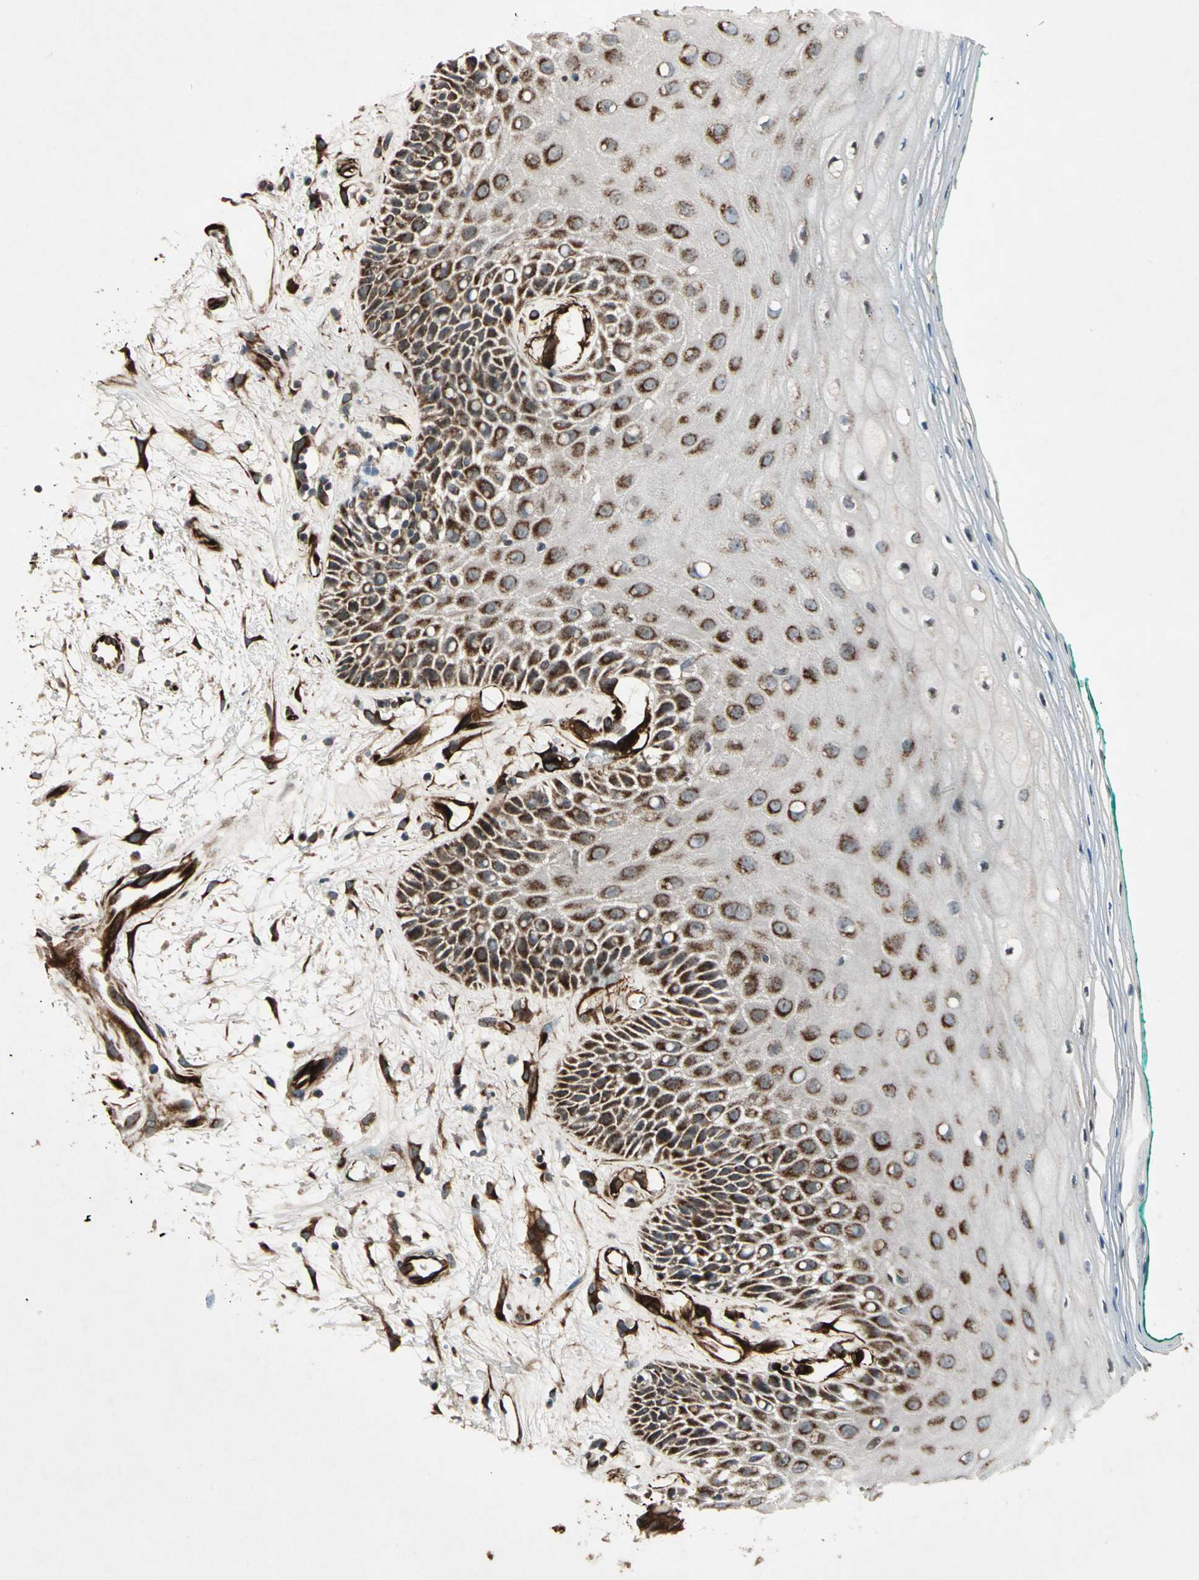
{"staining": {"intensity": "strong", "quantity": "25%-75%", "location": "cytoplasmic/membranous"}, "tissue": "oral mucosa", "cell_type": "Squamous epithelial cells", "image_type": "normal", "snomed": [{"axis": "morphology", "description": "Normal tissue, NOS"}, {"axis": "morphology", "description": "Squamous cell carcinoma, NOS"}, {"axis": "topography", "description": "Skeletal muscle"}, {"axis": "topography", "description": "Oral tissue"}, {"axis": "topography", "description": "Head-Neck"}], "caption": "Squamous epithelial cells show high levels of strong cytoplasmic/membranous expression in approximately 25%-75% of cells in benign human oral mucosa.", "gene": "EXD2", "patient": {"sex": "female", "age": 84}}